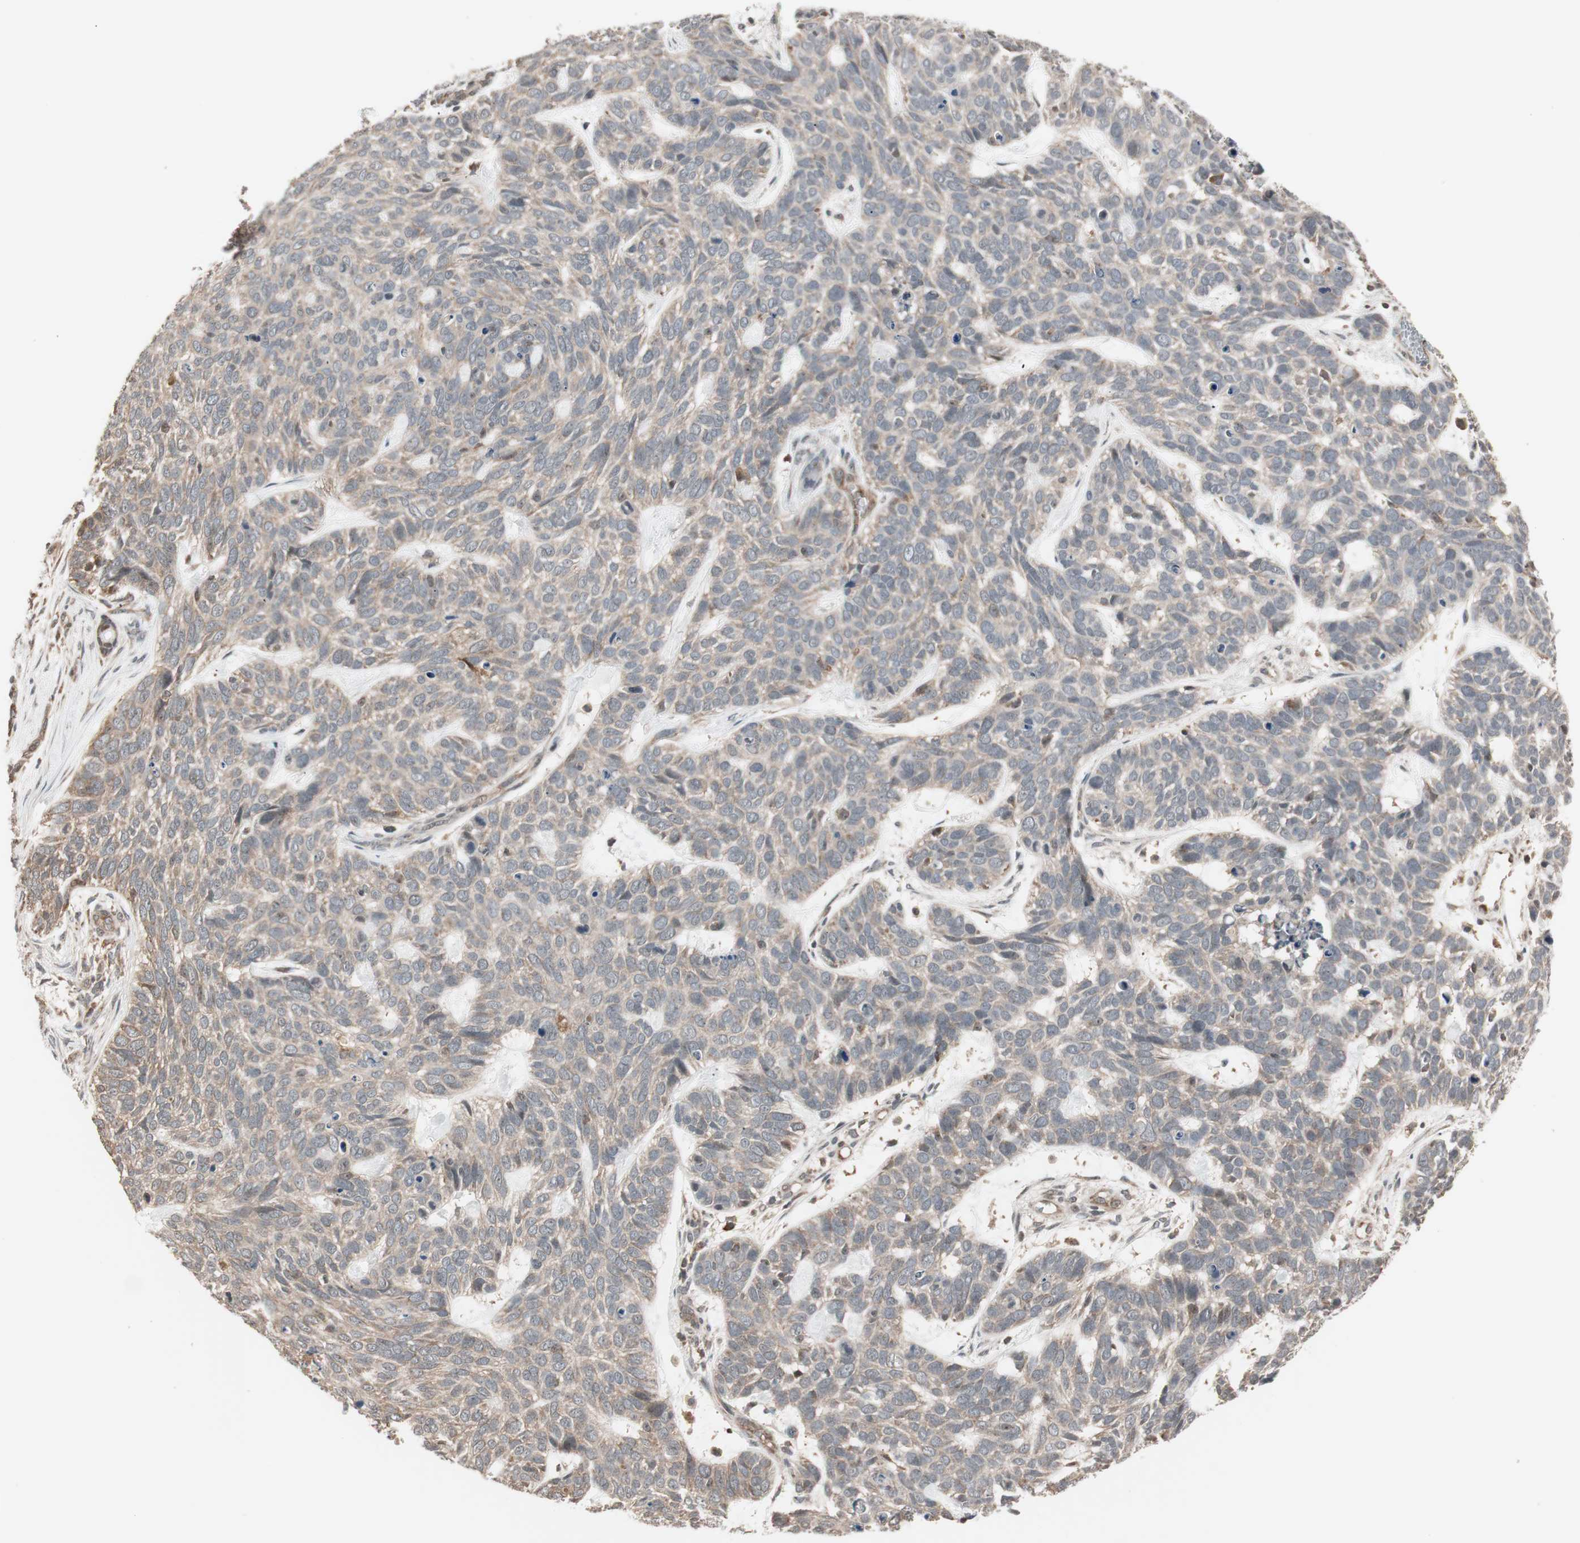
{"staining": {"intensity": "weak", "quantity": ">75%", "location": "cytoplasmic/membranous"}, "tissue": "skin cancer", "cell_type": "Tumor cells", "image_type": "cancer", "snomed": [{"axis": "morphology", "description": "Basal cell carcinoma"}, {"axis": "topography", "description": "Skin"}], "caption": "Protein staining displays weak cytoplasmic/membranous positivity in about >75% of tumor cells in skin basal cell carcinoma.", "gene": "FBXO5", "patient": {"sex": "male", "age": 87}}